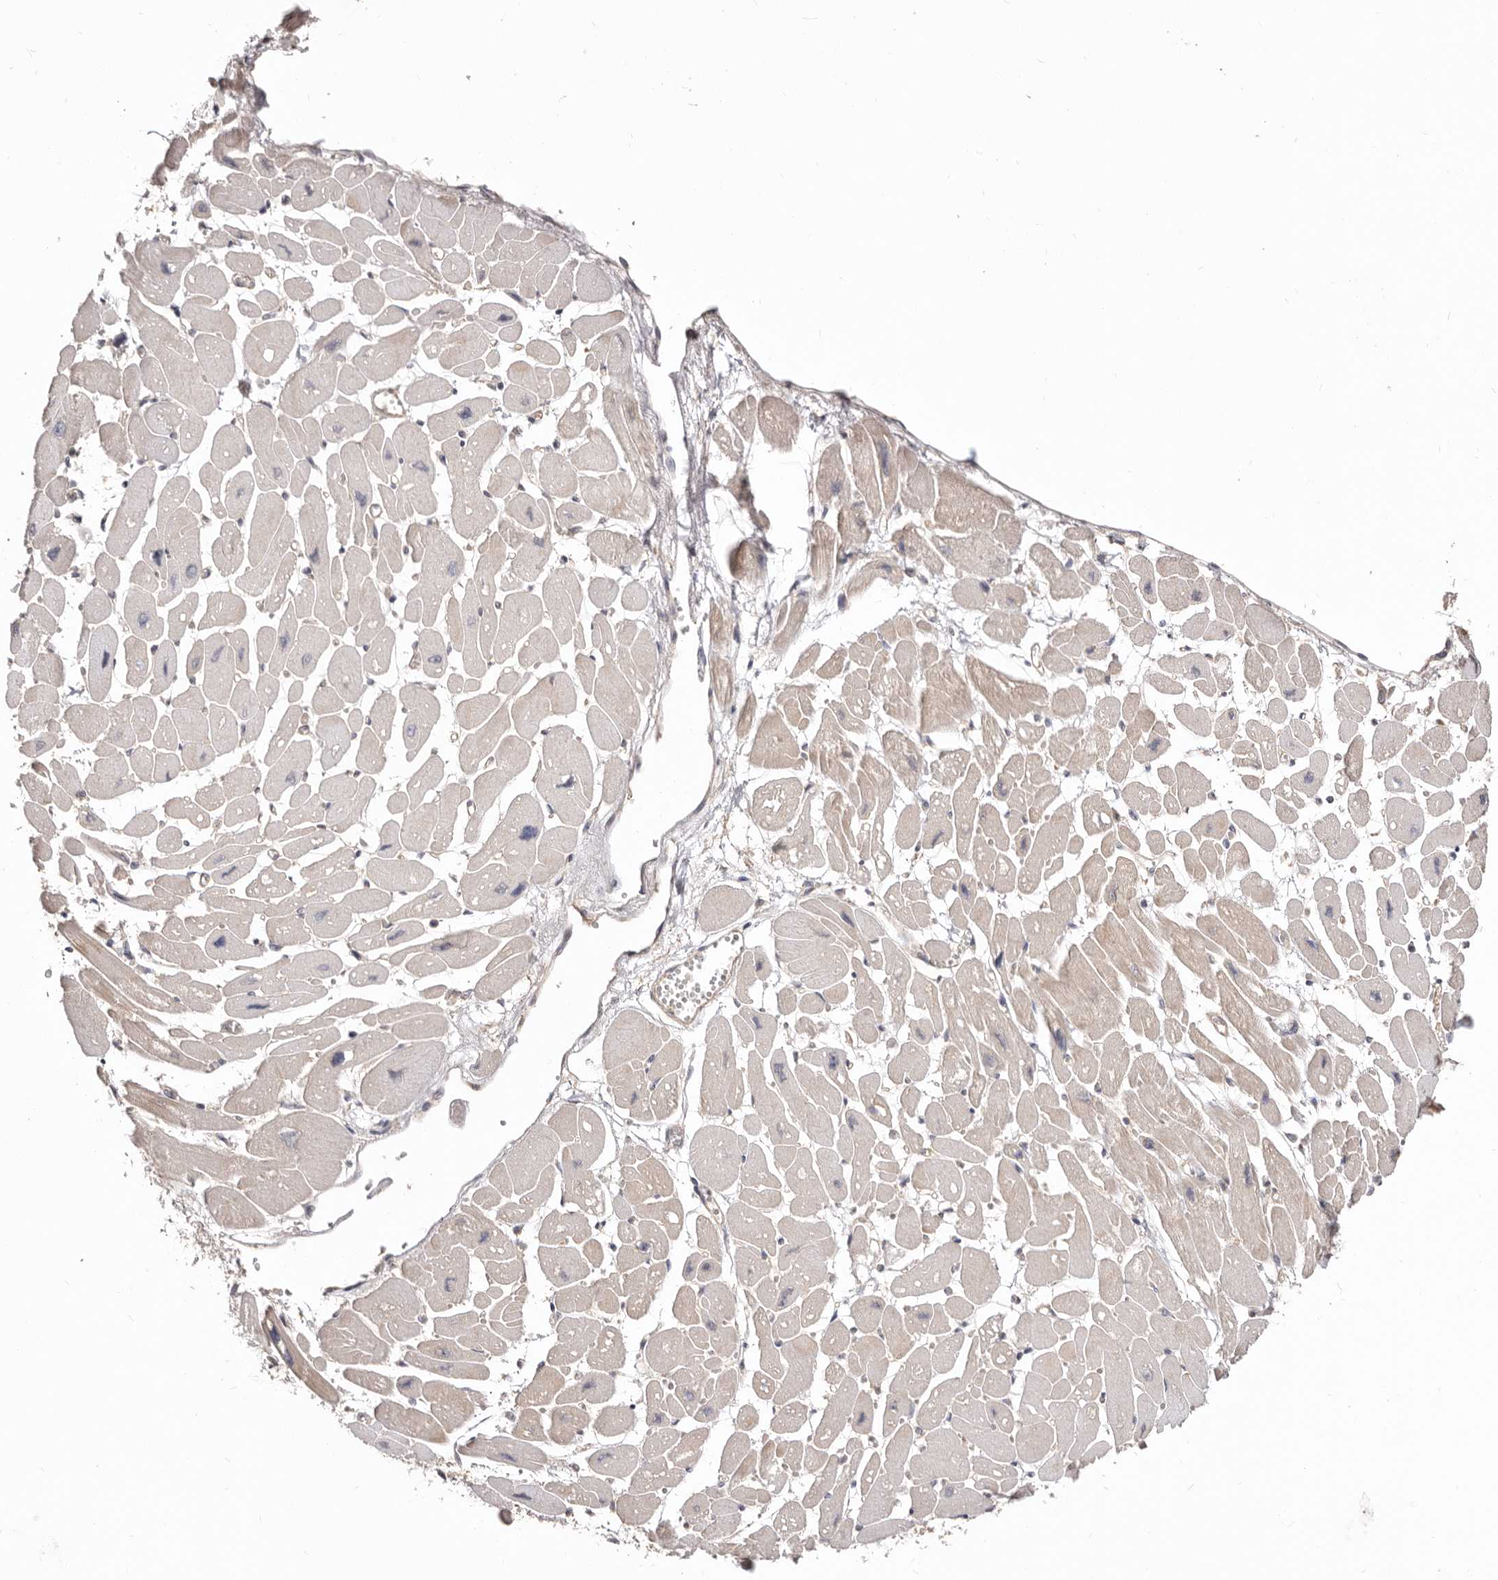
{"staining": {"intensity": "weak", "quantity": ">75%", "location": "cytoplasmic/membranous"}, "tissue": "heart muscle", "cell_type": "Cardiomyocytes", "image_type": "normal", "snomed": [{"axis": "morphology", "description": "Normal tissue, NOS"}, {"axis": "topography", "description": "Heart"}], "caption": "Heart muscle stained with a brown dye displays weak cytoplasmic/membranous positive staining in about >75% of cardiomyocytes.", "gene": "GPATCH4", "patient": {"sex": "female", "age": 54}}